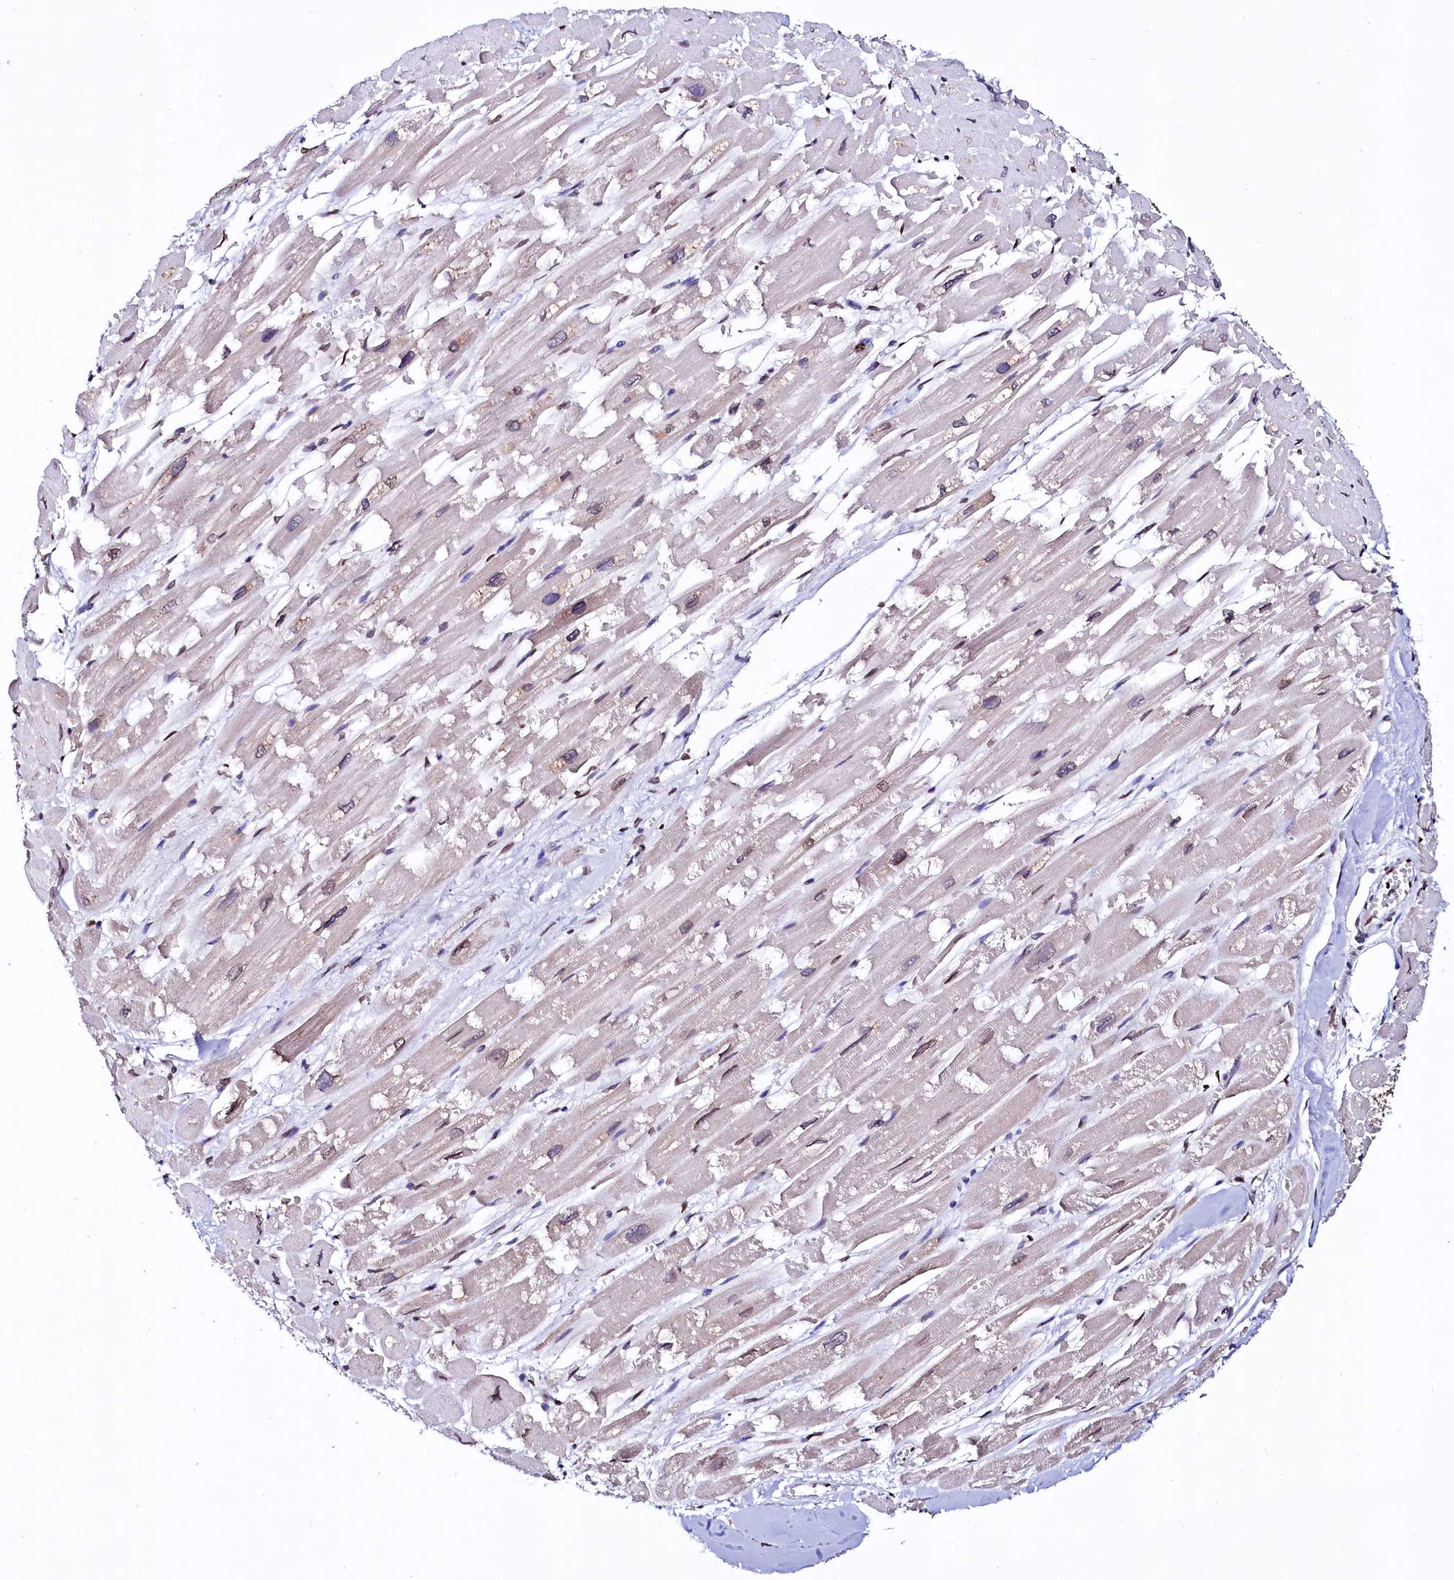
{"staining": {"intensity": "weak", "quantity": "25%-75%", "location": "cytoplasmic/membranous,nuclear"}, "tissue": "heart muscle", "cell_type": "Cardiomyocytes", "image_type": "normal", "snomed": [{"axis": "morphology", "description": "Normal tissue, NOS"}, {"axis": "topography", "description": "Heart"}], "caption": "Immunohistochemical staining of unremarkable human heart muscle shows weak cytoplasmic/membranous,nuclear protein positivity in approximately 25%-75% of cardiomyocytes. (DAB IHC with brightfield microscopy, high magnification).", "gene": "HAND1", "patient": {"sex": "male", "age": 54}}